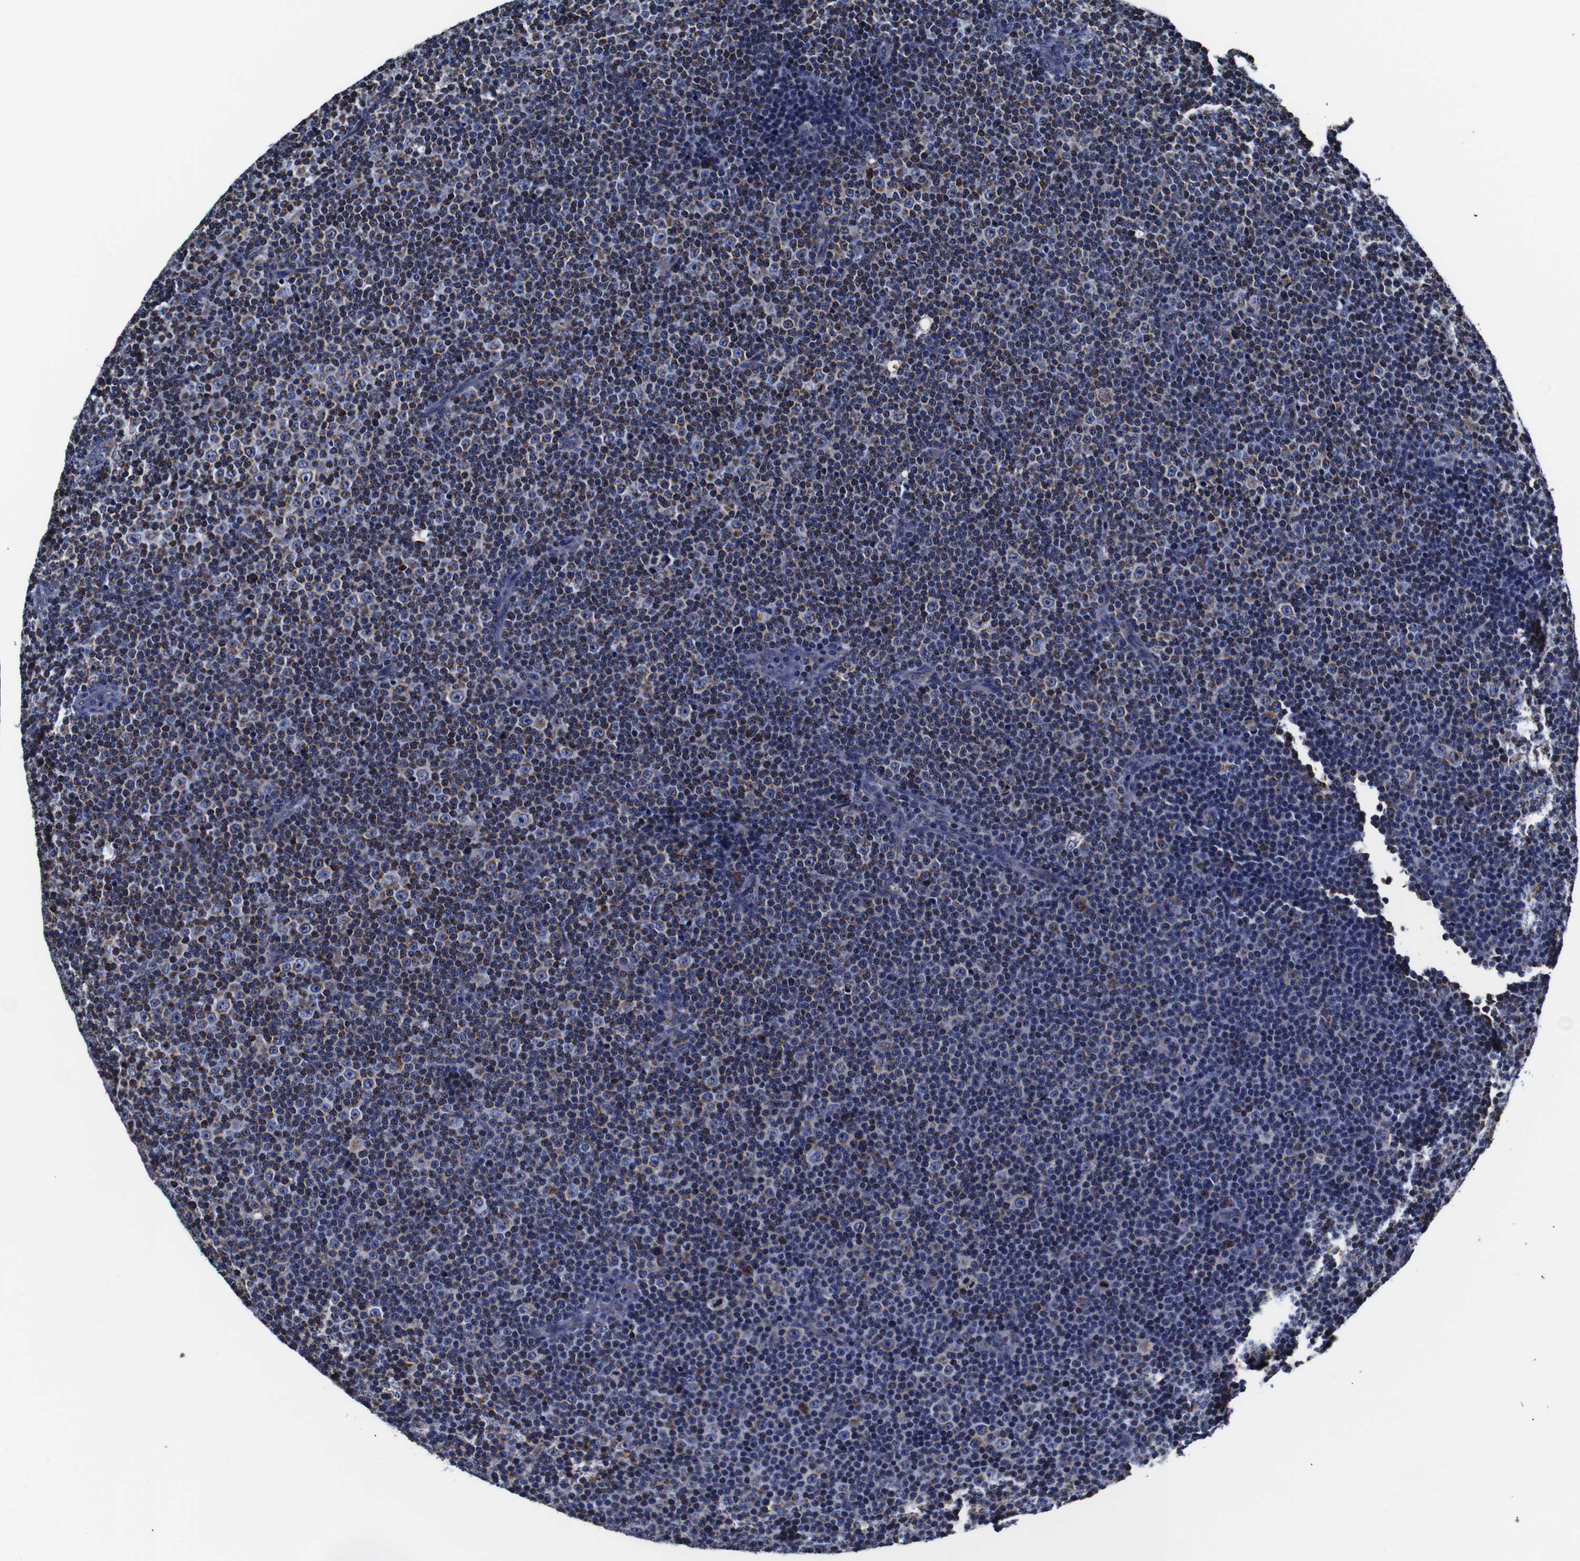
{"staining": {"intensity": "moderate", "quantity": "25%-75%", "location": "cytoplasmic/membranous"}, "tissue": "lymphoma", "cell_type": "Tumor cells", "image_type": "cancer", "snomed": [{"axis": "morphology", "description": "Malignant lymphoma, non-Hodgkin's type, Low grade"}, {"axis": "topography", "description": "Lymph node"}], "caption": "IHC image of lymphoma stained for a protein (brown), which shows medium levels of moderate cytoplasmic/membranous expression in about 25%-75% of tumor cells.", "gene": "FKBP9", "patient": {"sex": "female", "age": 67}}